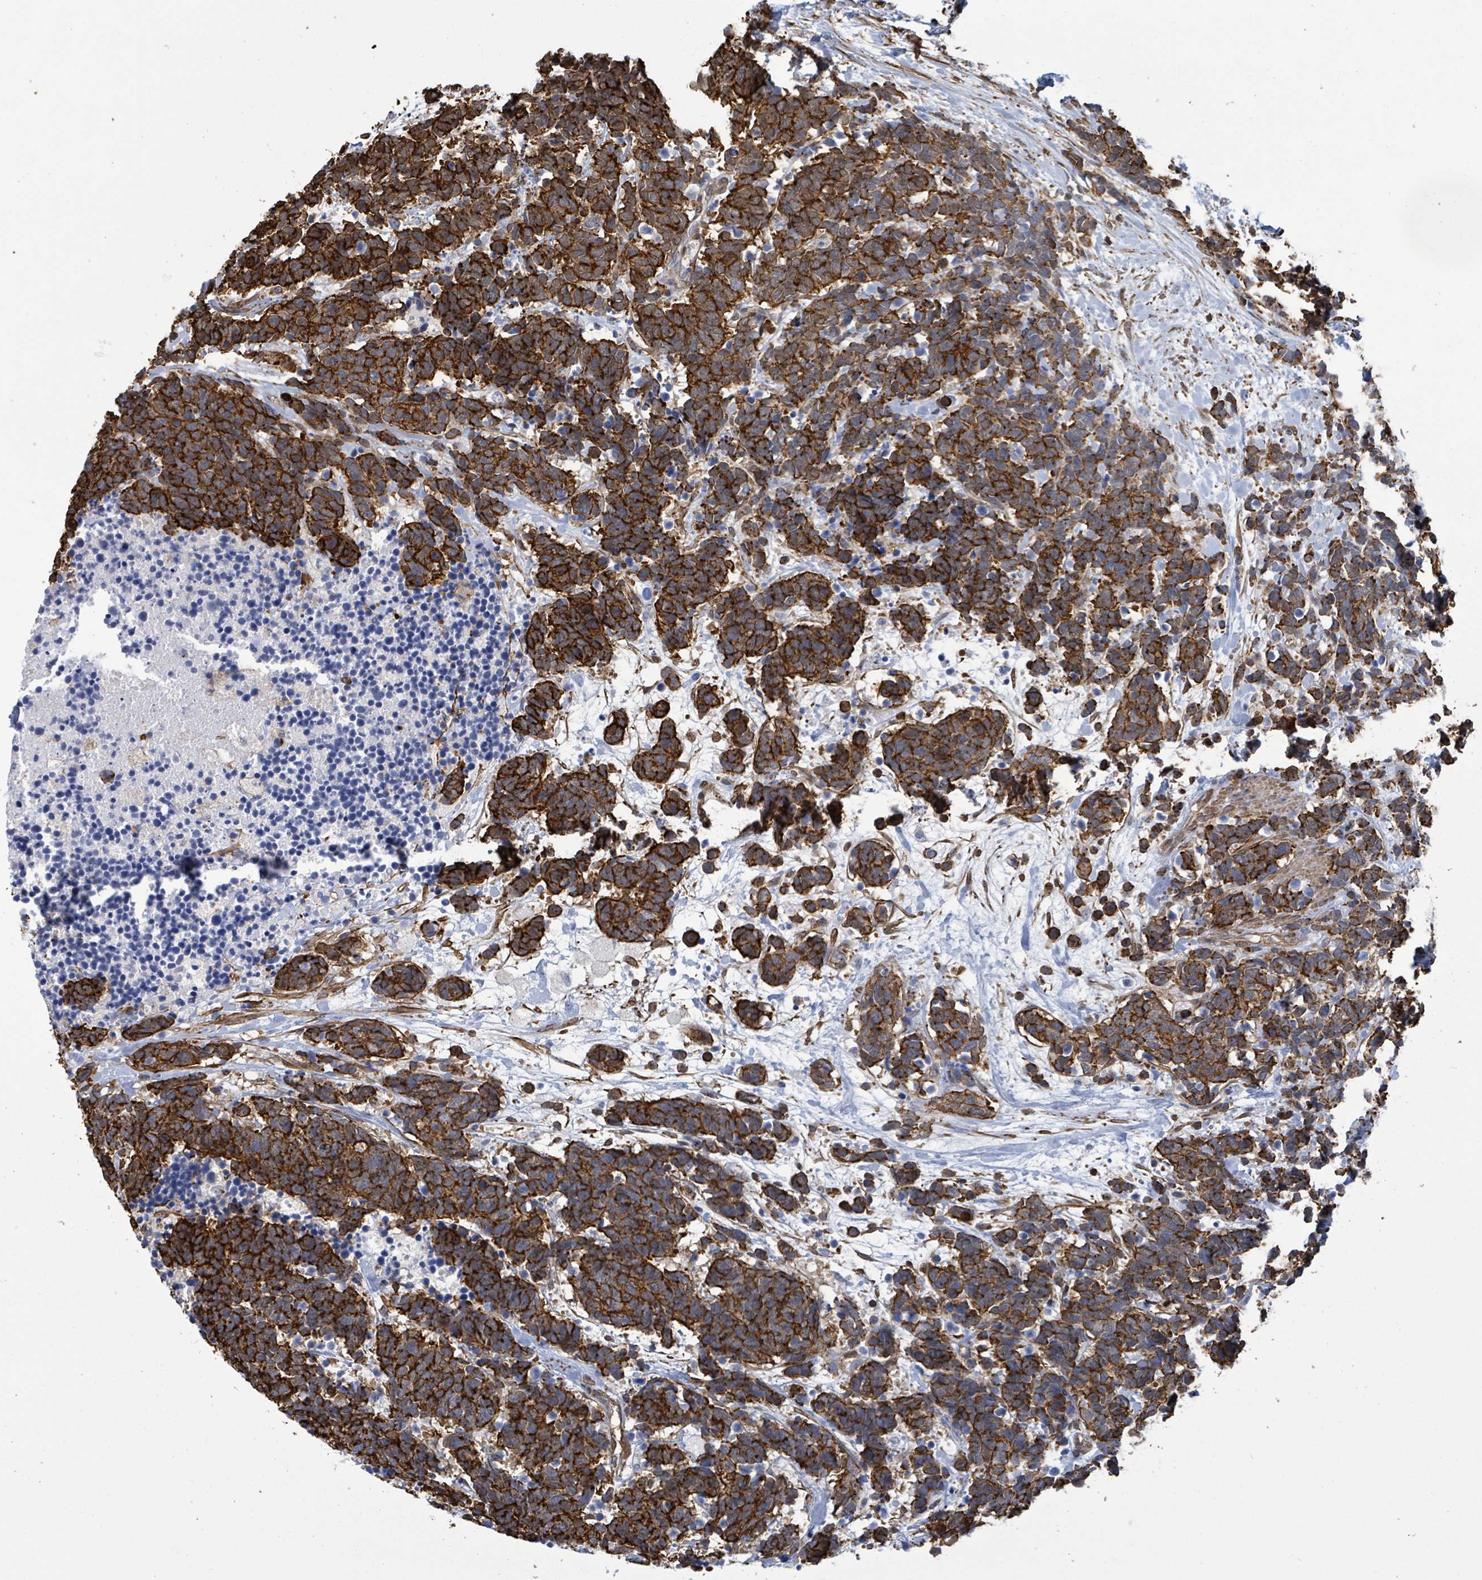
{"staining": {"intensity": "strong", "quantity": ">75%", "location": "cytoplasmic/membranous"}, "tissue": "carcinoid", "cell_type": "Tumor cells", "image_type": "cancer", "snomed": [{"axis": "morphology", "description": "Carcinoma, NOS"}, {"axis": "morphology", "description": "Carcinoid, malignant, NOS"}, {"axis": "topography", "description": "Prostate"}], "caption": "Carcinoid (malignant) was stained to show a protein in brown. There is high levels of strong cytoplasmic/membranous expression in about >75% of tumor cells.", "gene": "PRKRIP1", "patient": {"sex": "male", "age": 57}}